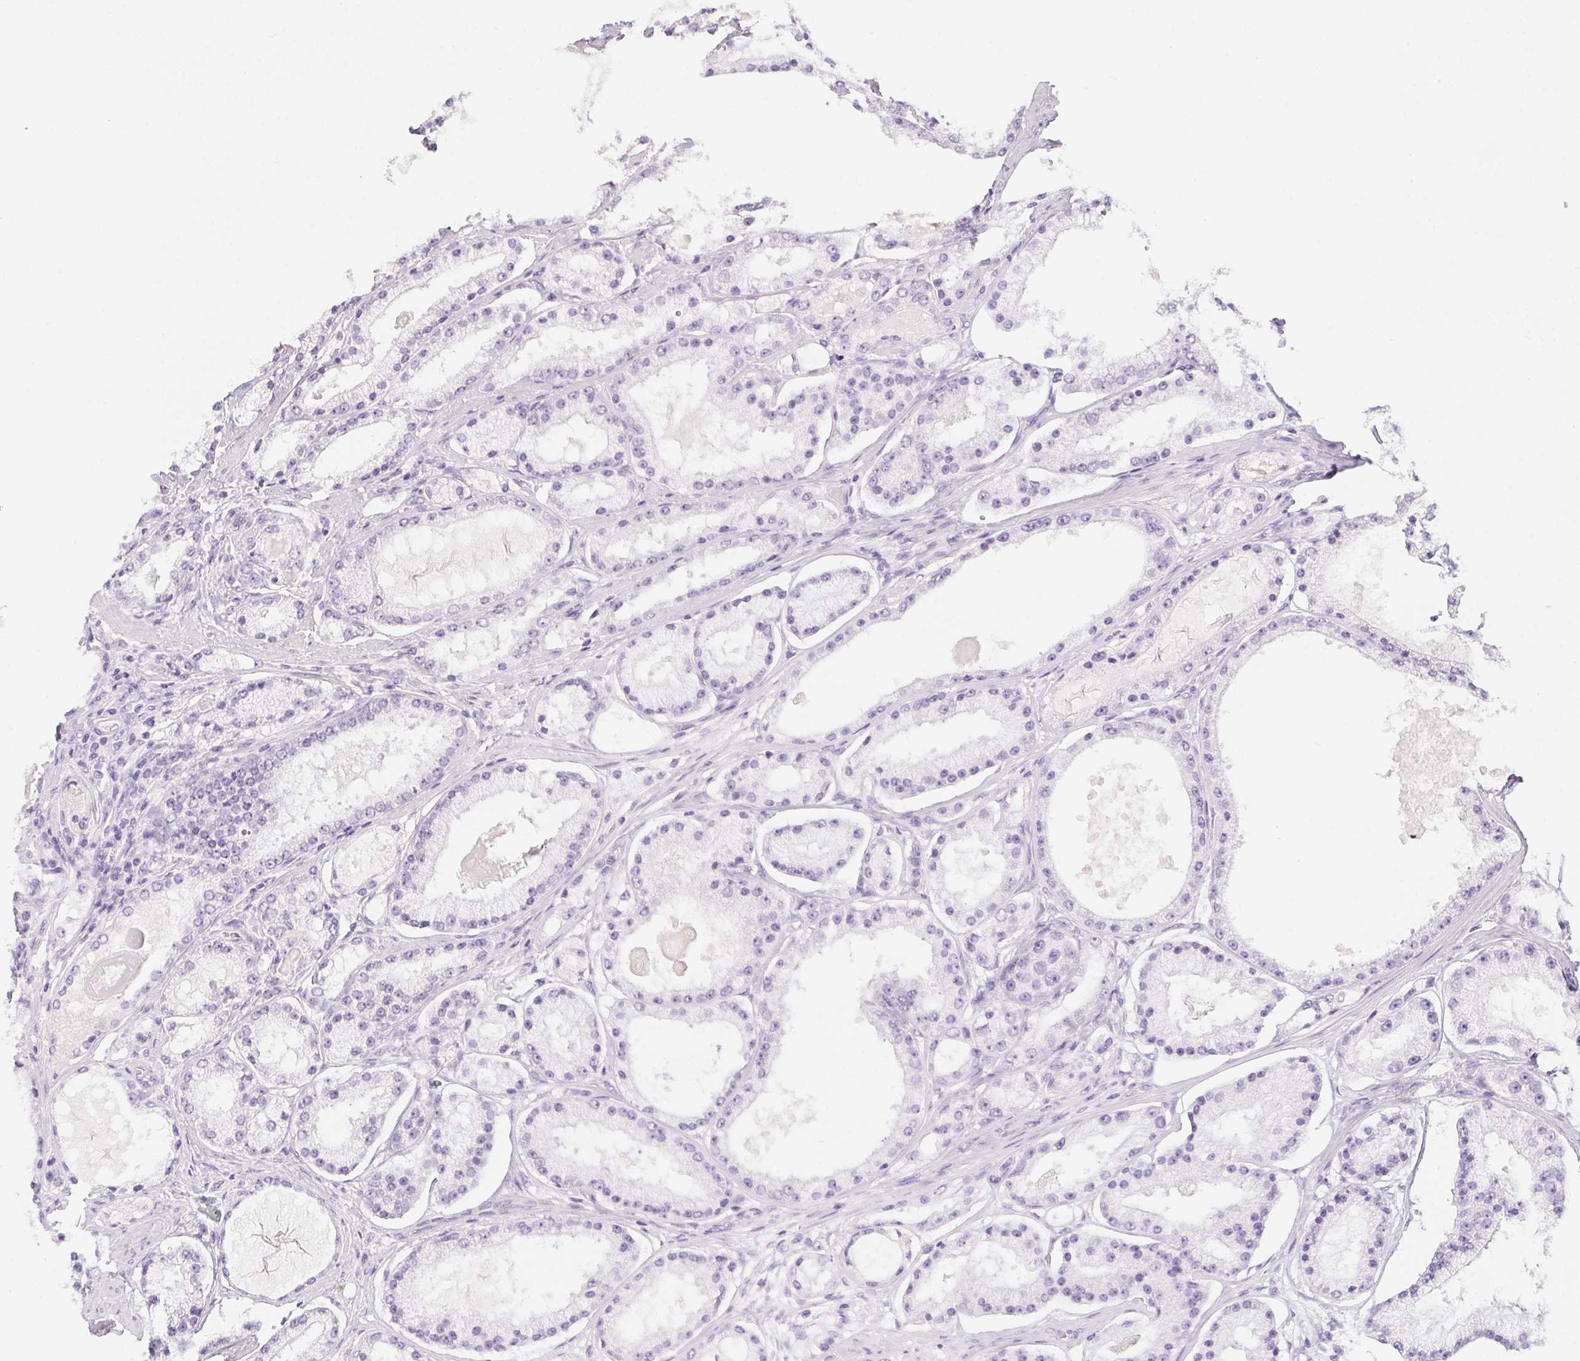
{"staining": {"intensity": "negative", "quantity": "none", "location": "none"}, "tissue": "prostate cancer", "cell_type": "Tumor cells", "image_type": "cancer", "snomed": [{"axis": "morphology", "description": "Adenocarcinoma, Low grade"}, {"axis": "topography", "description": "Prostate"}], "caption": "DAB (3,3'-diaminobenzidine) immunohistochemical staining of prostate cancer displays no significant staining in tumor cells. (Brightfield microscopy of DAB (3,3'-diaminobenzidine) IHC at high magnification).", "gene": "MYL4", "patient": {"sex": "male", "age": 57}}